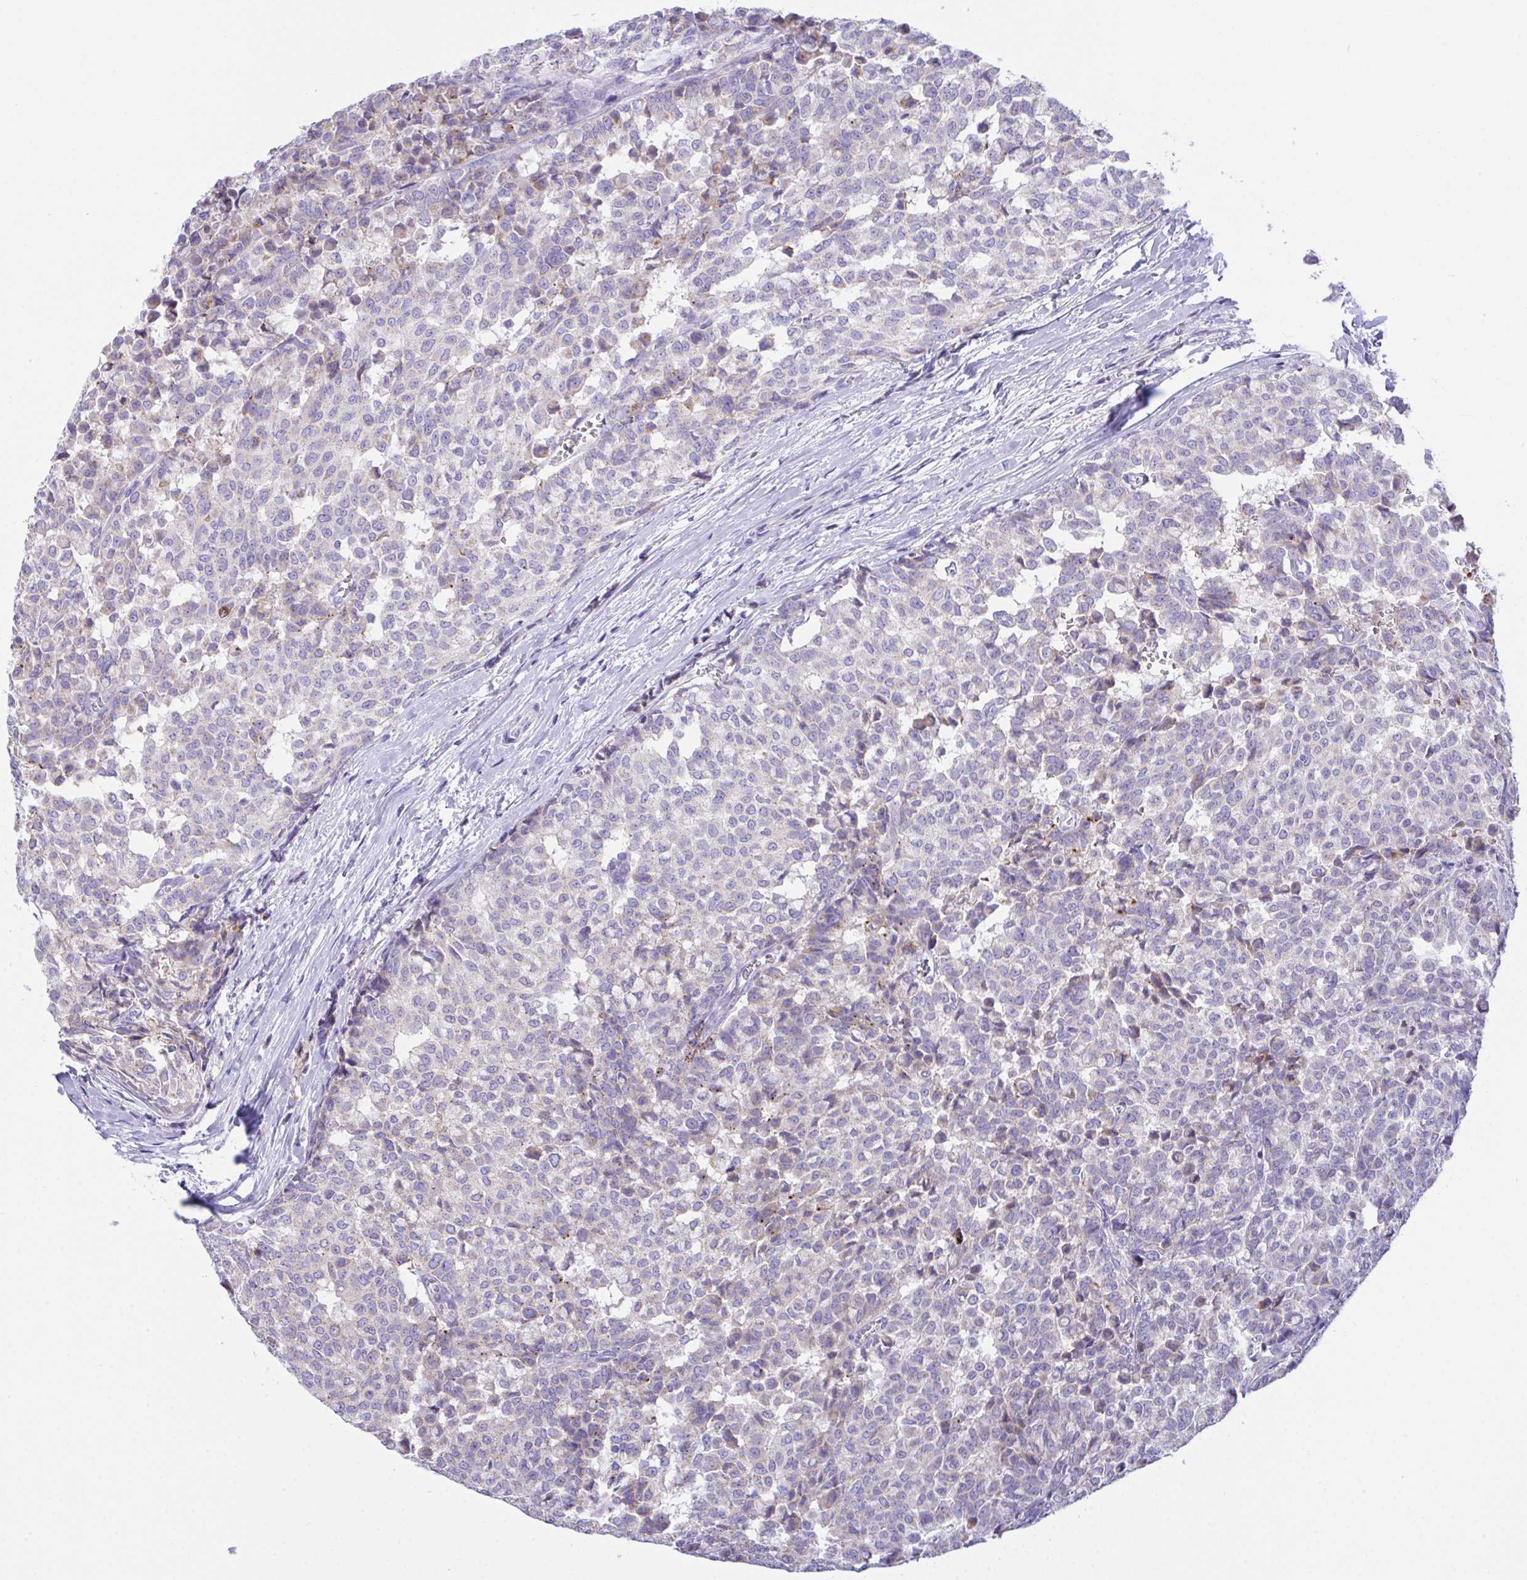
{"staining": {"intensity": "weak", "quantity": "<25%", "location": "cytoplasmic/membranous"}, "tissue": "breast cancer", "cell_type": "Tumor cells", "image_type": "cancer", "snomed": [{"axis": "morphology", "description": "Duct carcinoma"}, {"axis": "topography", "description": "Breast"}], "caption": "This is a micrograph of immunohistochemistry staining of breast infiltrating ductal carcinoma, which shows no staining in tumor cells.", "gene": "NLRP8", "patient": {"sex": "female", "age": 91}}